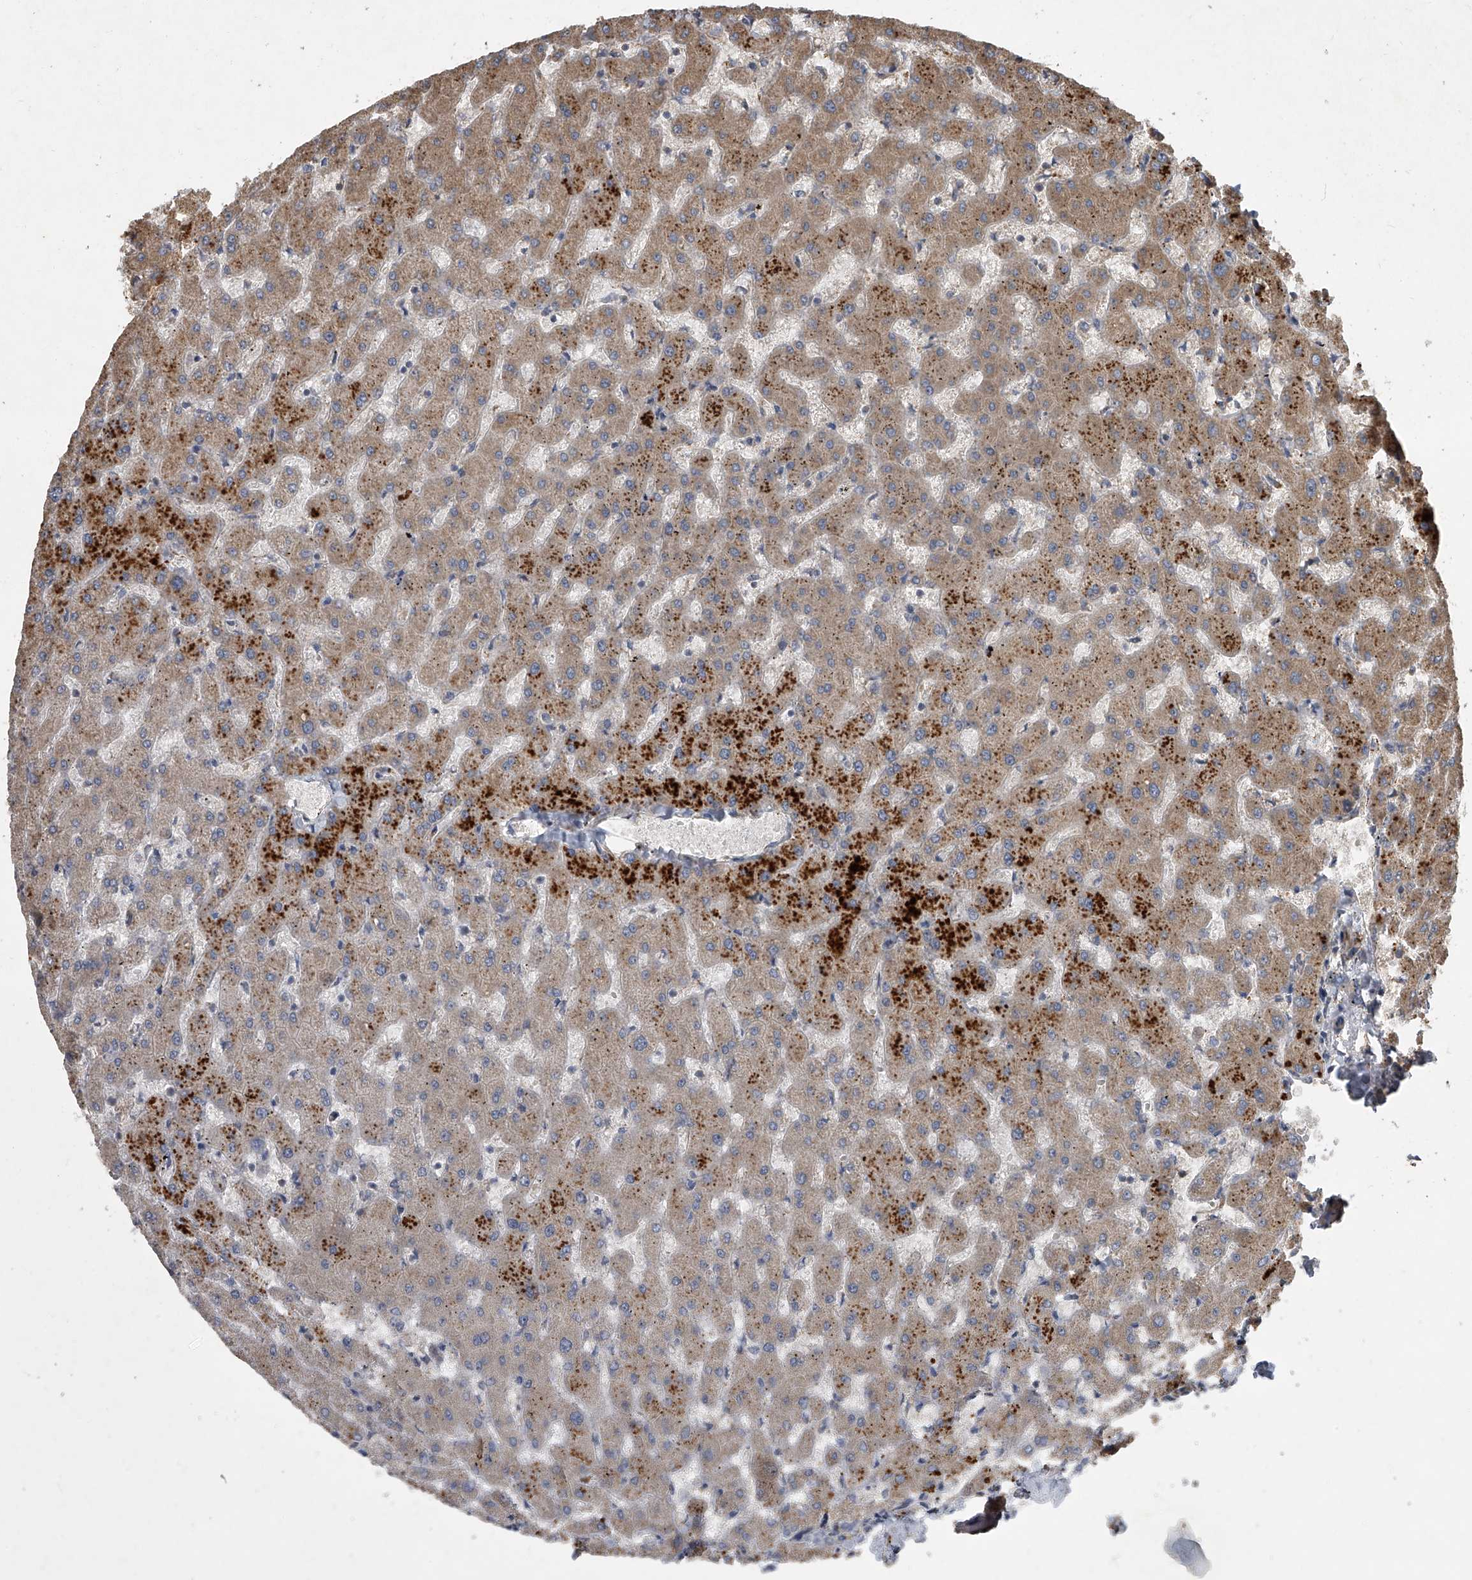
{"staining": {"intensity": "weak", "quantity": "<25%", "location": "cytoplasmic/membranous"}, "tissue": "liver", "cell_type": "Cholangiocytes", "image_type": "normal", "snomed": [{"axis": "morphology", "description": "Normal tissue, NOS"}, {"axis": "topography", "description": "Liver"}], "caption": "Normal liver was stained to show a protein in brown. There is no significant expression in cholangiocytes. (Brightfield microscopy of DAB (3,3'-diaminobenzidine) immunohistochemistry at high magnification).", "gene": "DOCK9", "patient": {"sex": "female", "age": 63}}